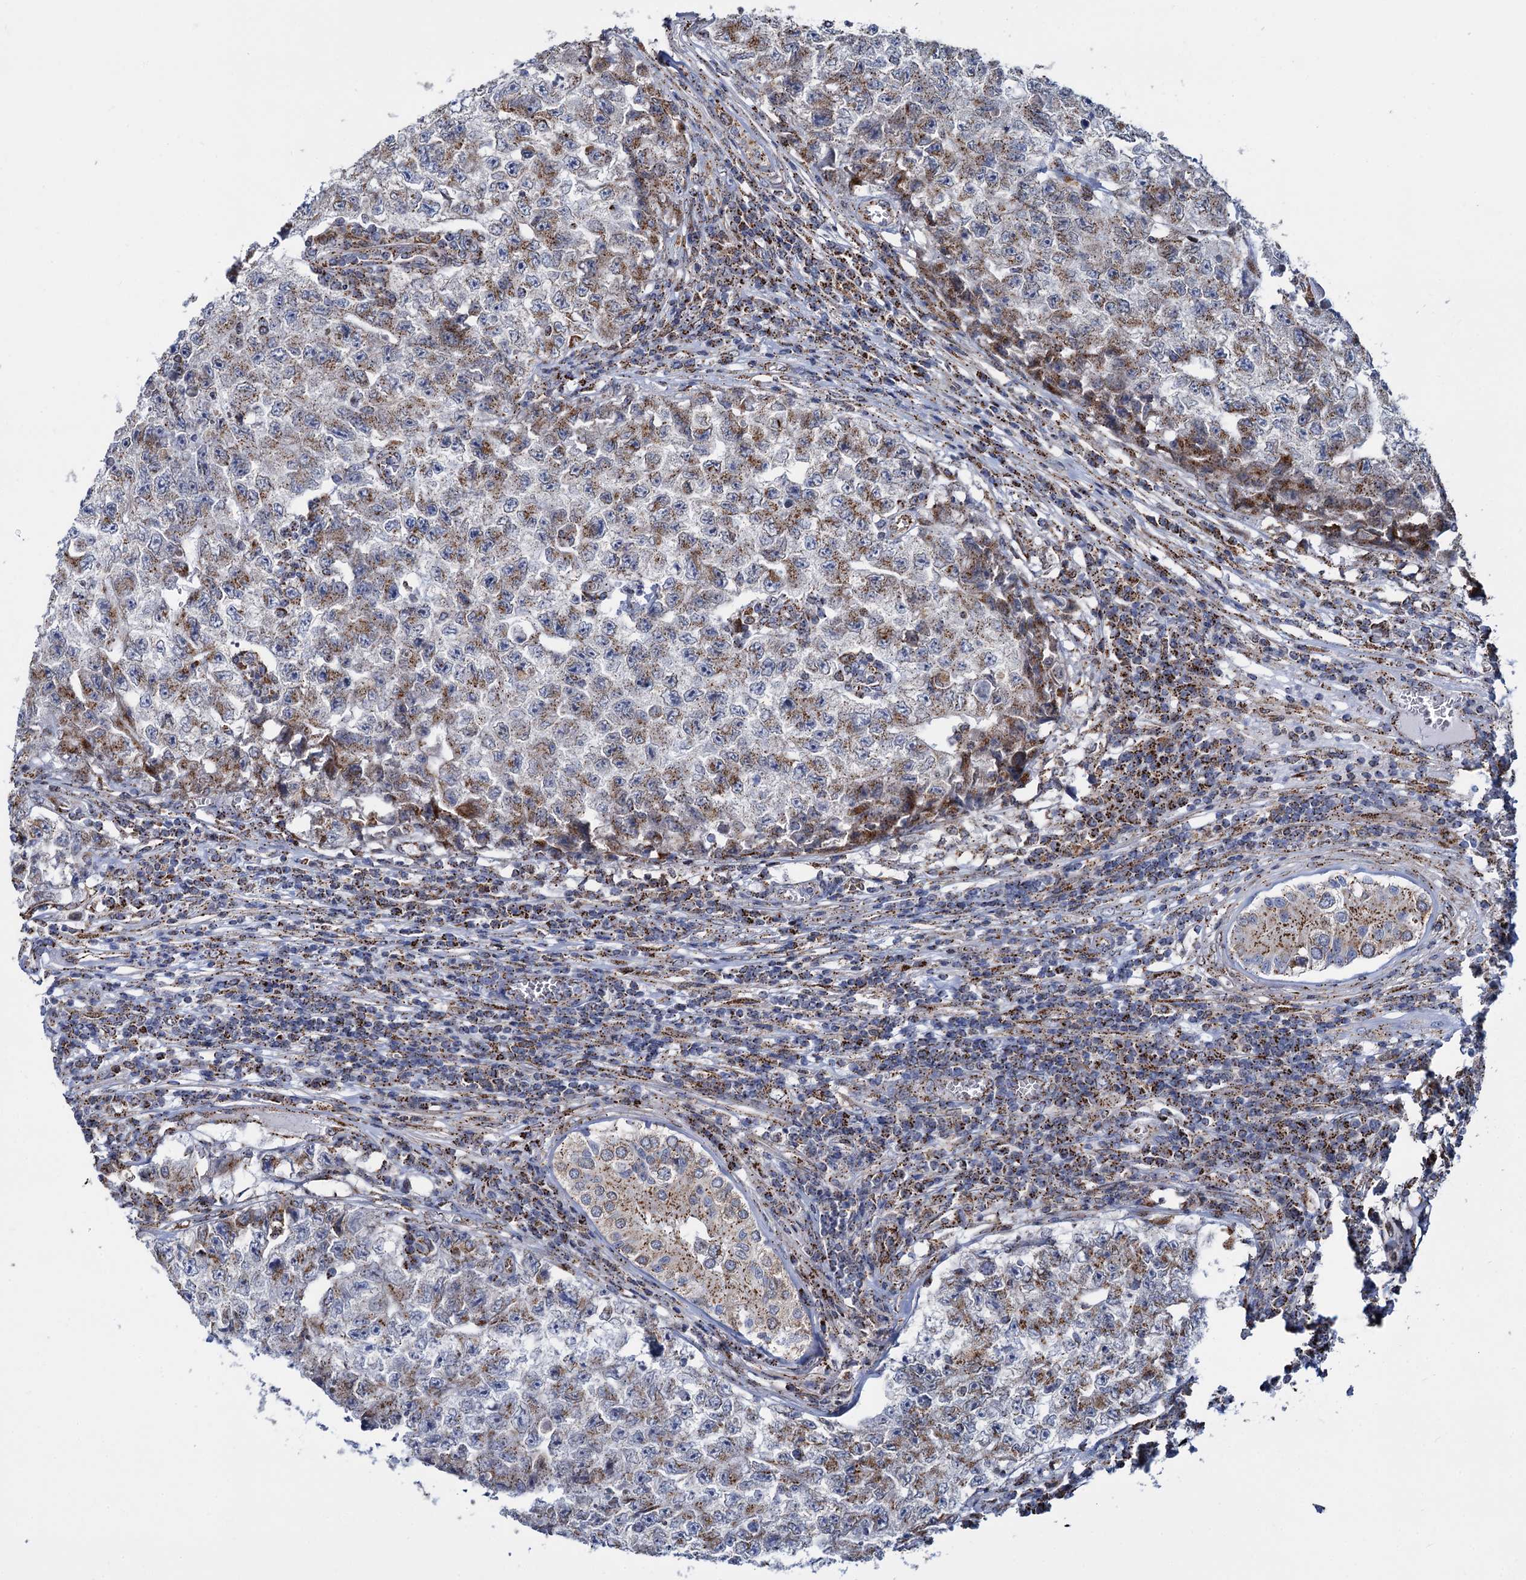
{"staining": {"intensity": "moderate", "quantity": ">75%", "location": "cytoplasmic/membranous"}, "tissue": "testis cancer", "cell_type": "Tumor cells", "image_type": "cancer", "snomed": [{"axis": "morphology", "description": "Carcinoma, Embryonal, NOS"}, {"axis": "topography", "description": "Testis"}], "caption": "Immunohistochemical staining of testis cancer (embryonal carcinoma) shows moderate cytoplasmic/membranous protein expression in about >75% of tumor cells. (DAB (3,3'-diaminobenzidine) IHC with brightfield microscopy, high magnification).", "gene": "SUPT20H", "patient": {"sex": "male", "age": 17}}